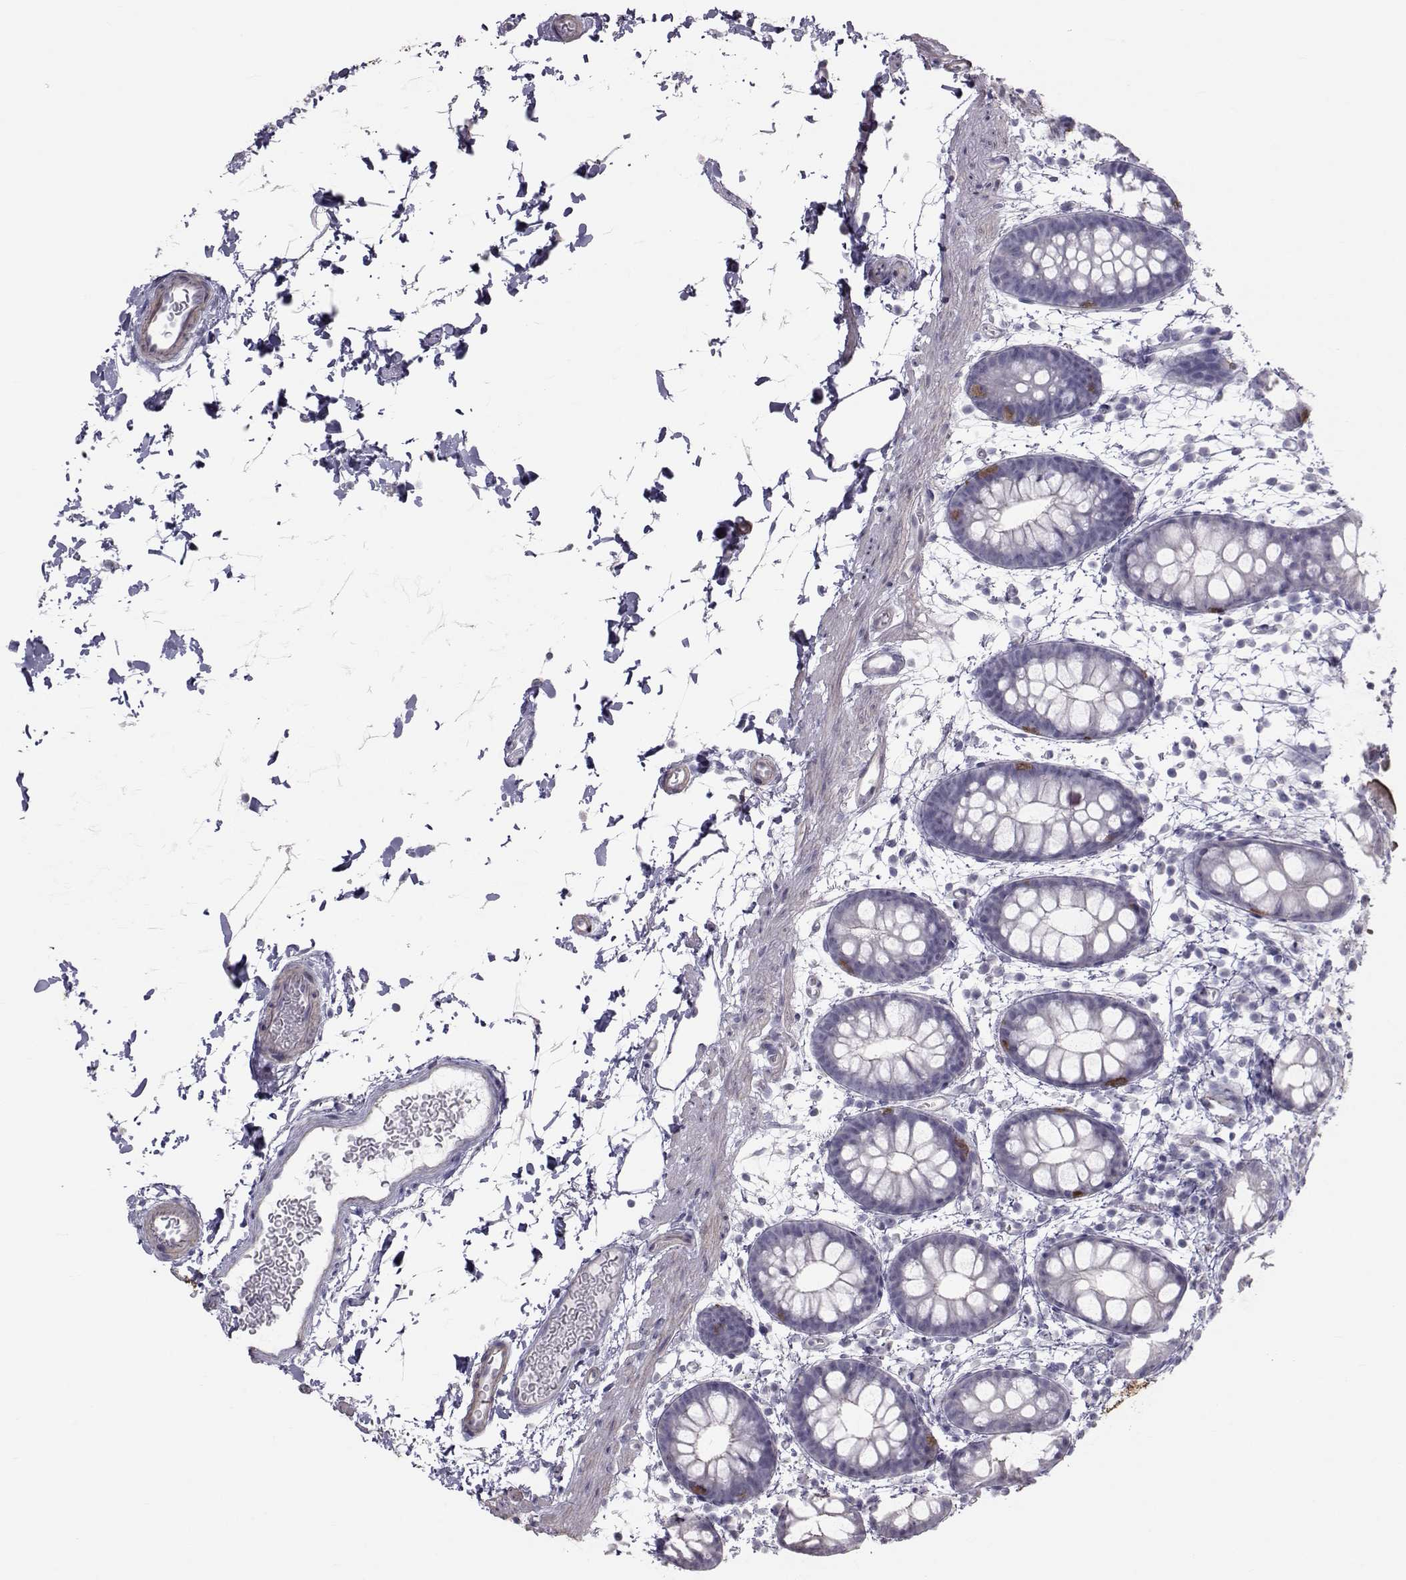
{"staining": {"intensity": "moderate", "quantity": "<25%", "location": "cytoplasmic/membranous"}, "tissue": "rectum", "cell_type": "Glandular cells", "image_type": "normal", "snomed": [{"axis": "morphology", "description": "Normal tissue, NOS"}, {"axis": "topography", "description": "Rectum"}], "caption": "High-power microscopy captured an IHC micrograph of normal rectum, revealing moderate cytoplasmic/membranous expression in about <25% of glandular cells. Nuclei are stained in blue.", "gene": "GARIN3", "patient": {"sex": "male", "age": 57}}